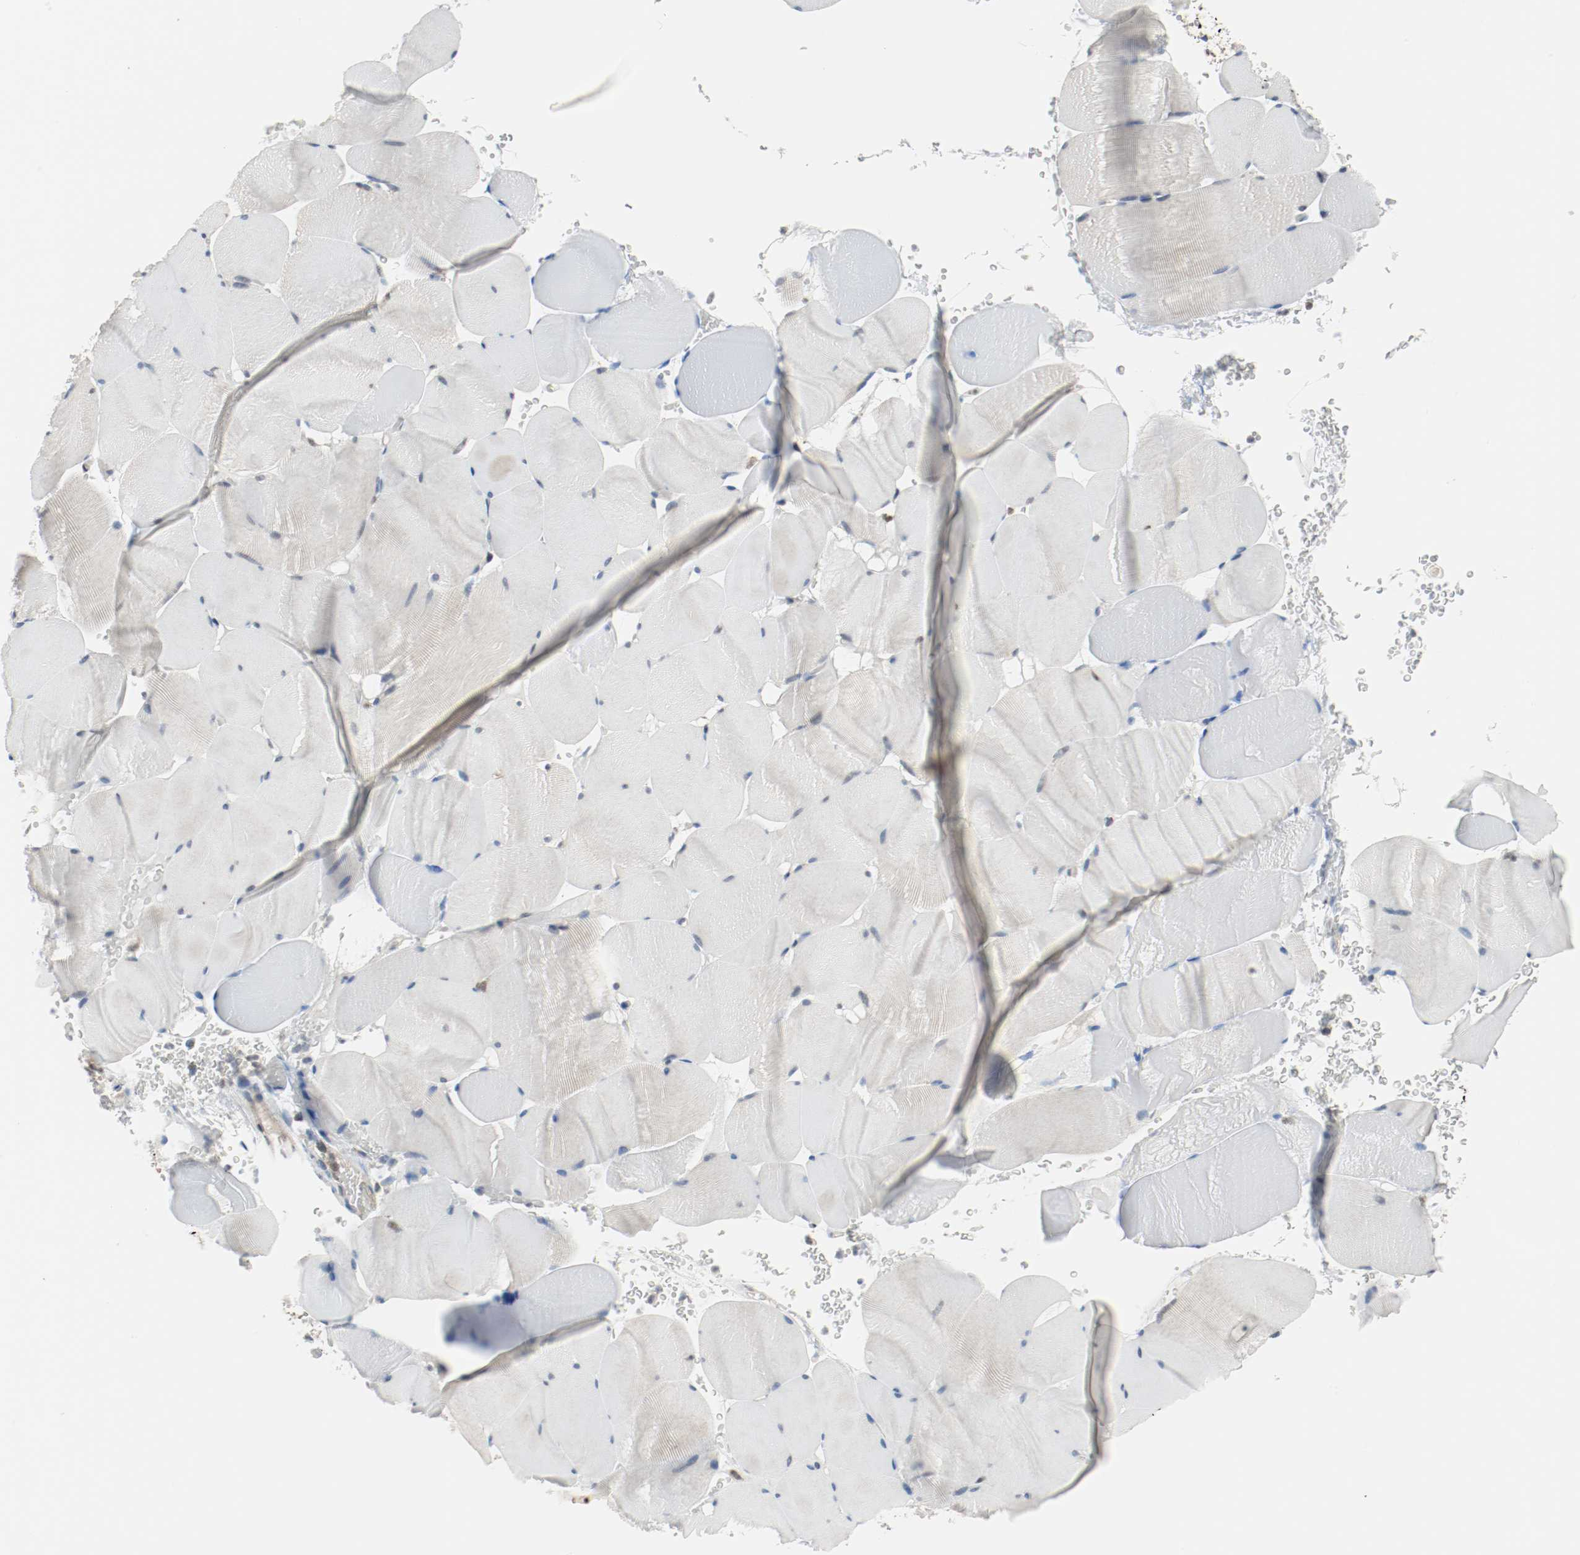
{"staining": {"intensity": "weak", "quantity": "<25%", "location": "cytoplasmic/membranous,nuclear"}, "tissue": "skeletal muscle", "cell_type": "Myocytes", "image_type": "normal", "snomed": [{"axis": "morphology", "description": "Normal tissue, NOS"}, {"axis": "topography", "description": "Skeletal muscle"}], "caption": "Skeletal muscle stained for a protein using immunohistochemistry displays no staining myocytes.", "gene": "PPME1", "patient": {"sex": "male", "age": 62}}